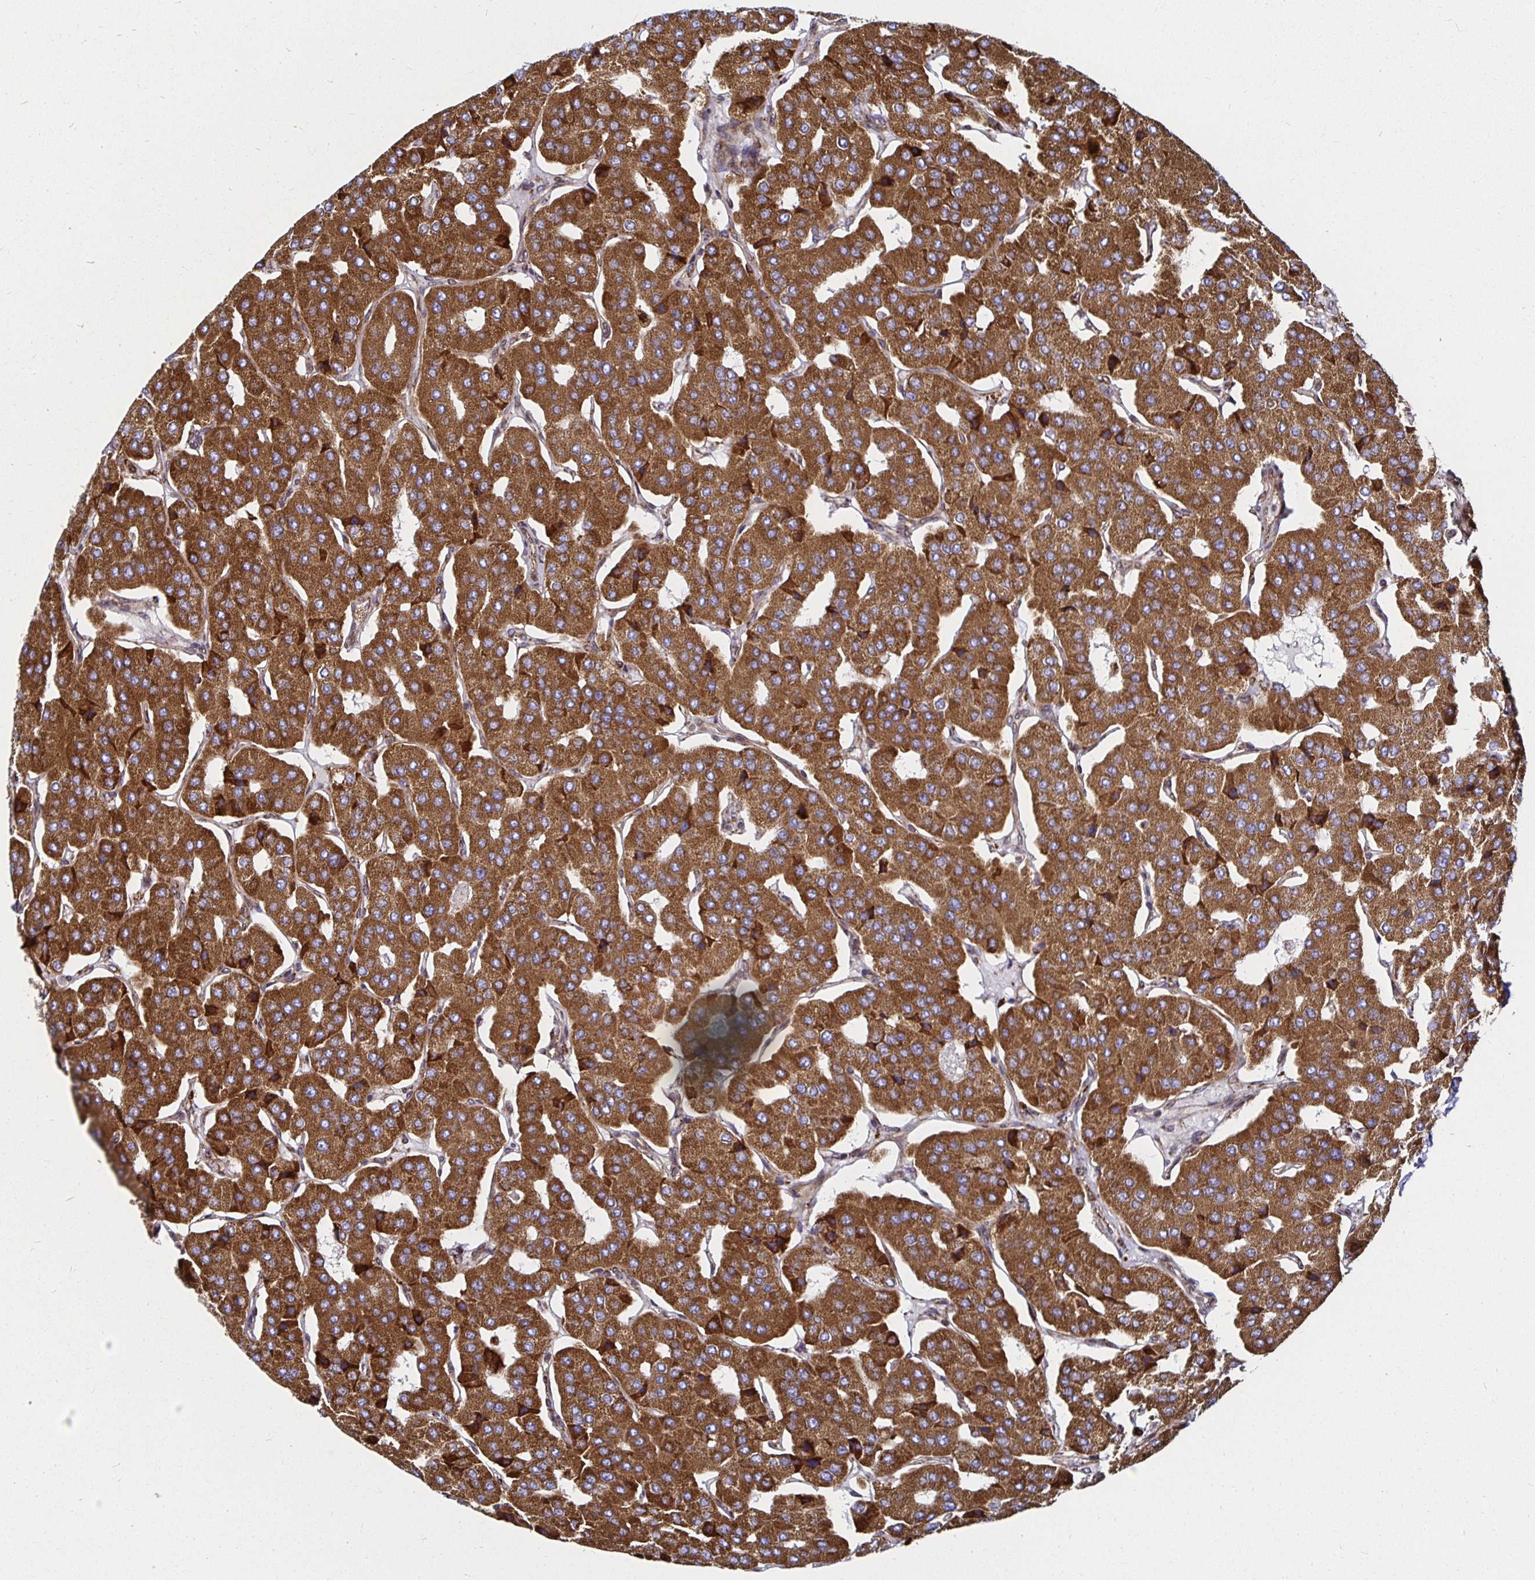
{"staining": {"intensity": "strong", "quantity": ">75%", "location": "cytoplasmic/membranous"}, "tissue": "parathyroid gland", "cell_type": "Glandular cells", "image_type": "normal", "snomed": [{"axis": "morphology", "description": "Normal tissue, NOS"}, {"axis": "morphology", "description": "Adenoma, NOS"}, {"axis": "topography", "description": "Parathyroid gland"}], "caption": "Parathyroid gland stained with a brown dye demonstrates strong cytoplasmic/membranous positive expression in approximately >75% of glandular cells.", "gene": "SMYD3", "patient": {"sex": "female", "age": 86}}